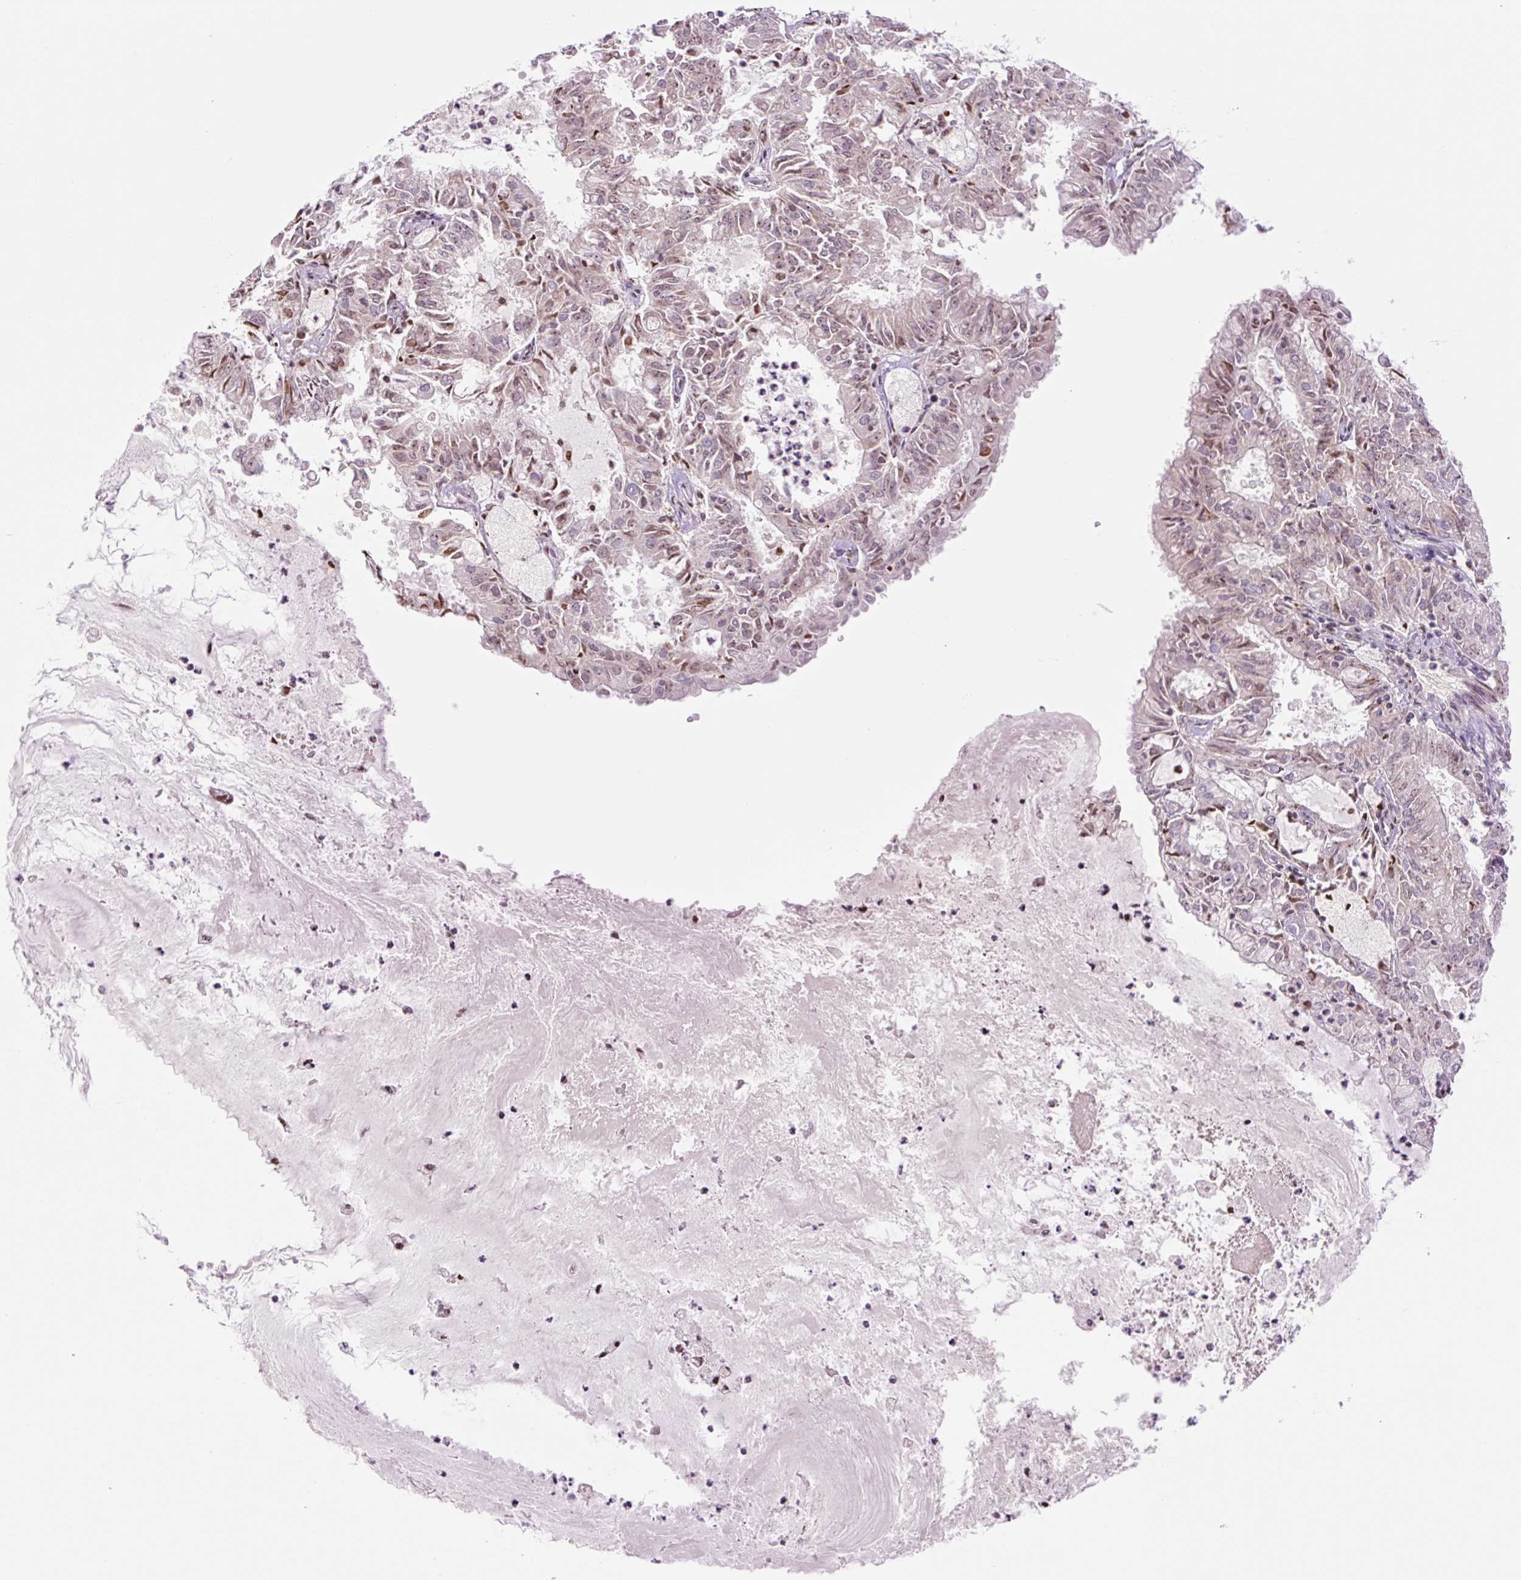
{"staining": {"intensity": "moderate", "quantity": "25%-75%", "location": "nuclear"}, "tissue": "endometrial cancer", "cell_type": "Tumor cells", "image_type": "cancer", "snomed": [{"axis": "morphology", "description": "Adenocarcinoma, NOS"}, {"axis": "topography", "description": "Endometrium"}], "caption": "Immunohistochemical staining of endometrial cancer (adenocarcinoma) displays medium levels of moderate nuclear protein staining in about 25%-75% of tumor cells. (DAB IHC with brightfield microscopy, high magnification).", "gene": "ZNF417", "patient": {"sex": "female", "age": 57}}